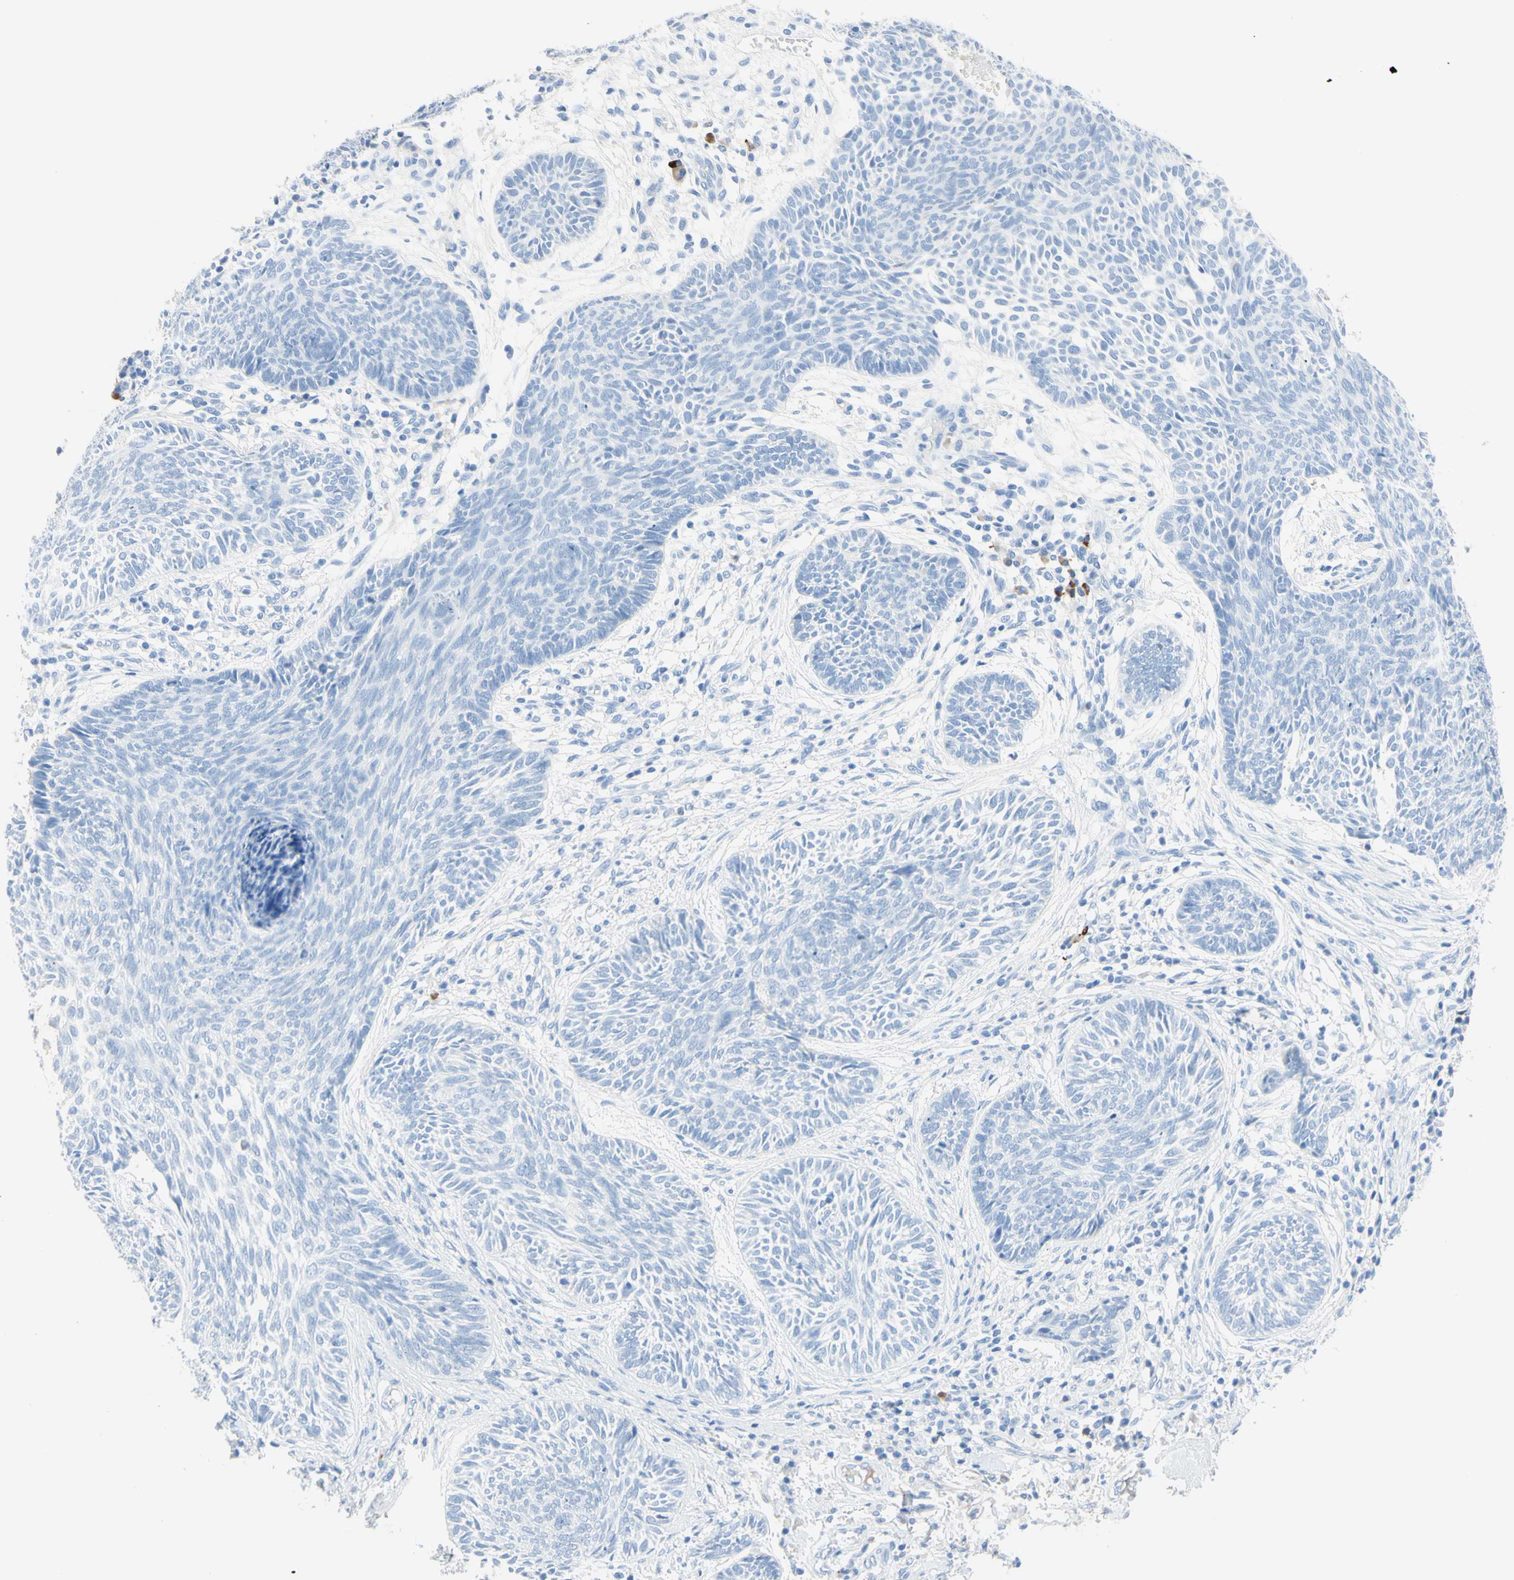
{"staining": {"intensity": "negative", "quantity": "none", "location": "none"}, "tissue": "skin cancer", "cell_type": "Tumor cells", "image_type": "cancer", "snomed": [{"axis": "morphology", "description": "Papilloma, NOS"}, {"axis": "morphology", "description": "Basal cell carcinoma"}, {"axis": "topography", "description": "Skin"}], "caption": "High magnification brightfield microscopy of papilloma (skin) stained with DAB (3,3'-diaminobenzidine) (brown) and counterstained with hematoxylin (blue): tumor cells show no significant positivity.", "gene": "IL6ST", "patient": {"sex": "male", "age": 87}}